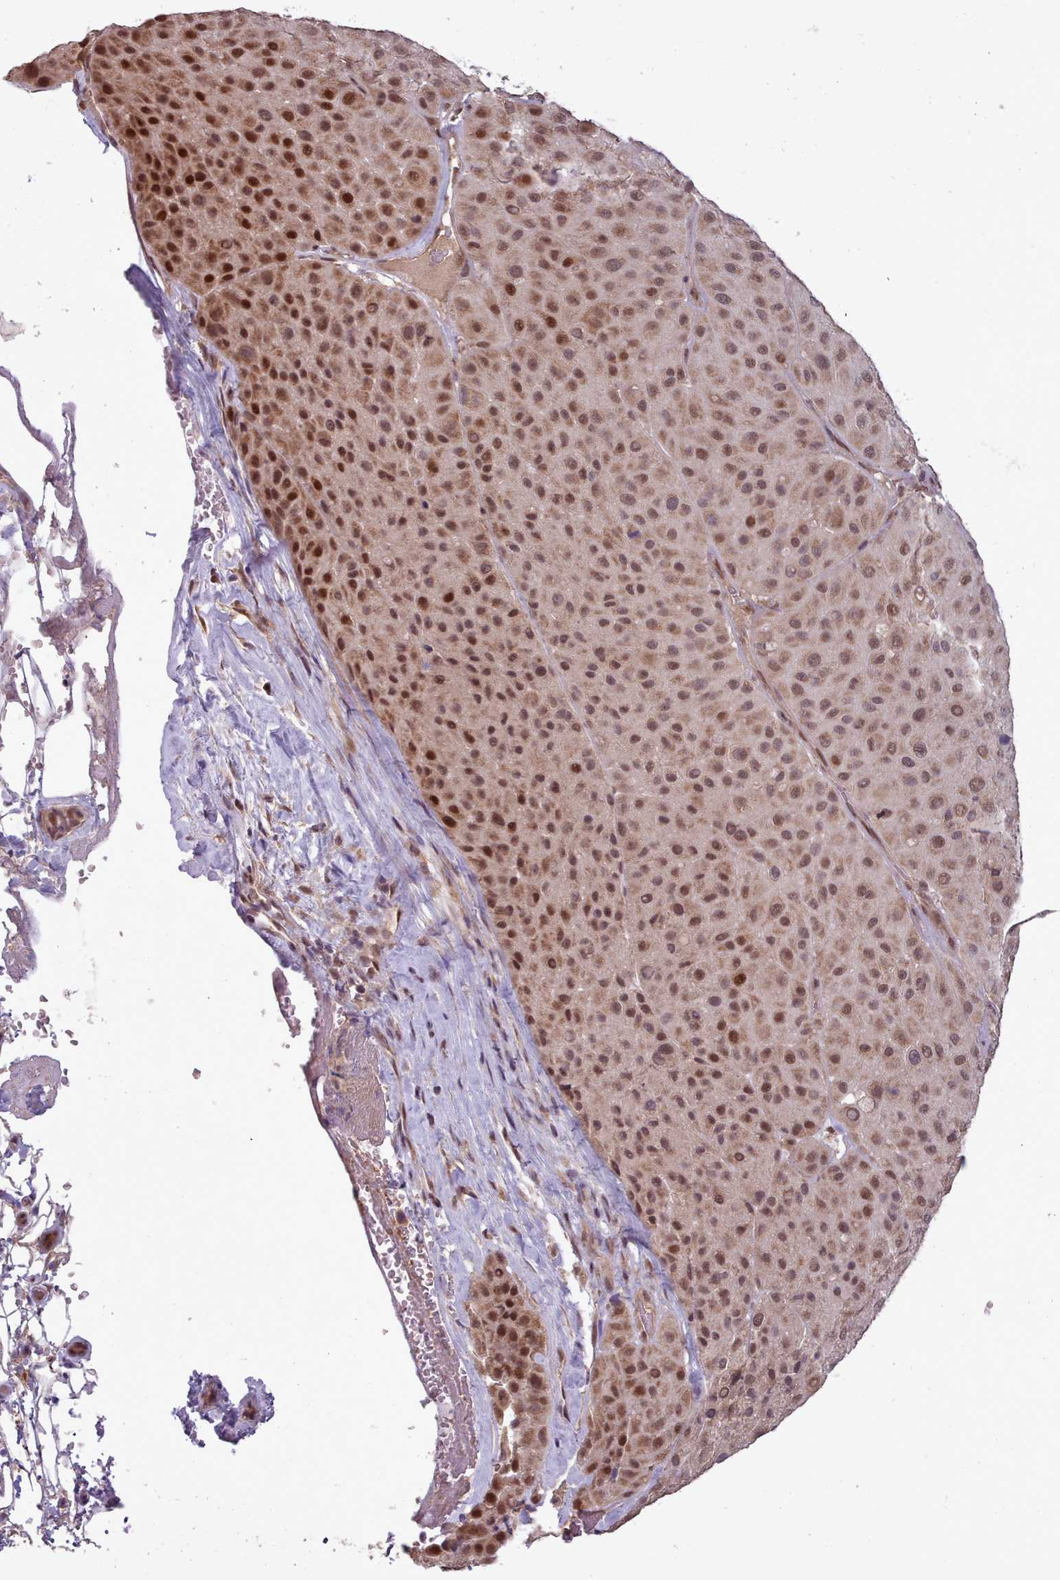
{"staining": {"intensity": "strong", "quantity": ">75%", "location": "nuclear"}, "tissue": "melanoma", "cell_type": "Tumor cells", "image_type": "cancer", "snomed": [{"axis": "morphology", "description": "Malignant melanoma, Metastatic site"}, {"axis": "topography", "description": "Smooth muscle"}], "caption": "This is an image of immunohistochemistry (IHC) staining of melanoma, which shows strong expression in the nuclear of tumor cells.", "gene": "CDC6", "patient": {"sex": "male", "age": 41}}